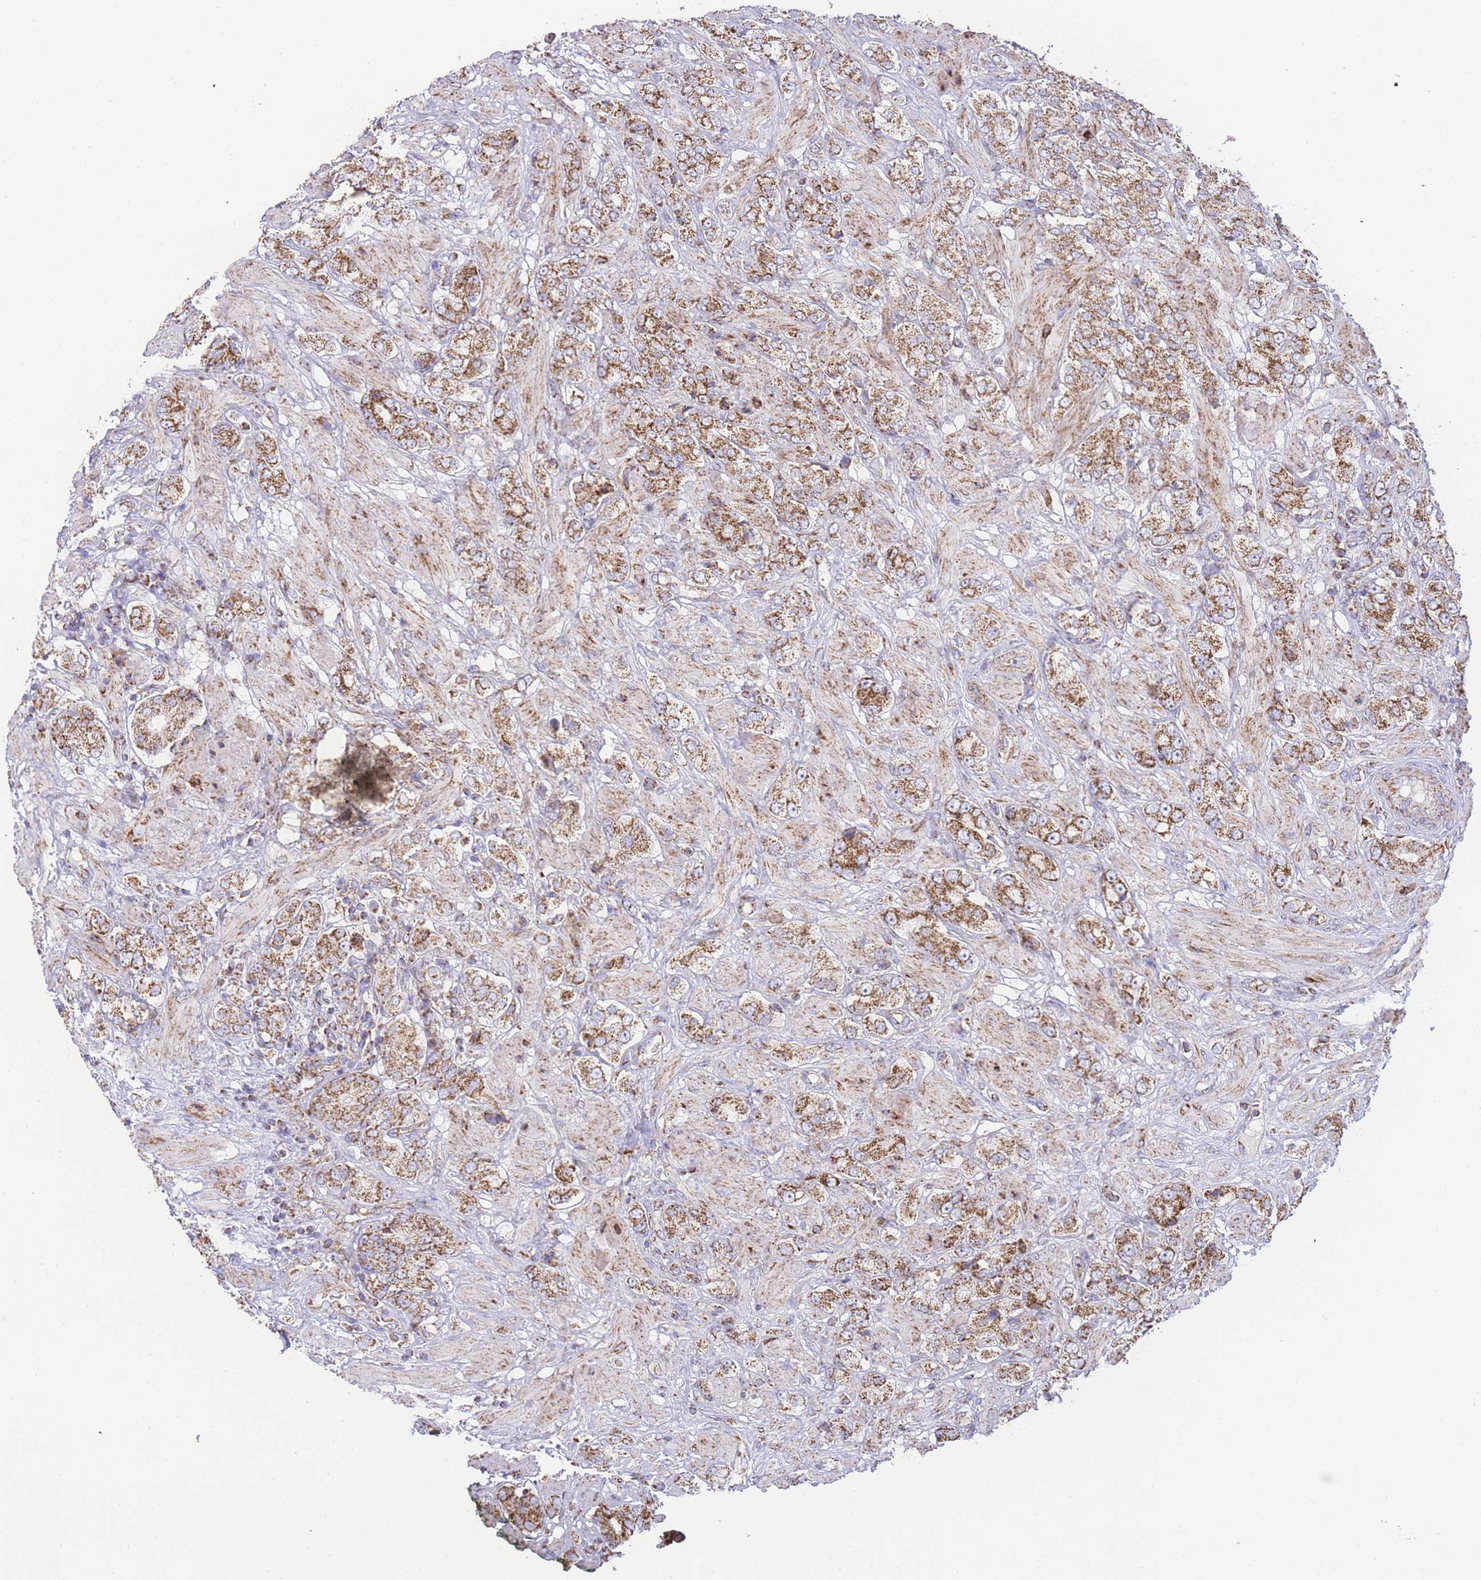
{"staining": {"intensity": "moderate", "quantity": ">75%", "location": "cytoplasmic/membranous"}, "tissue": "prostate cancer", "cell_type": "Tumor cells", "image_type": "cancer", "snomed": [{"axis": "morphology", "description": "Adenocarcinoma, High grade"}, {"axis": "topography", "description": "Prostate and seminal vesicle, NOS"}], "caption": "Approximately >75% of tumor cells in prostate cancer display moderate cytoplasmic/membranous protein positivity as visualized by brown immunohistochemical staining.", "gene": "GSTM1", "patient": {"sex": "male", "age": 64}}